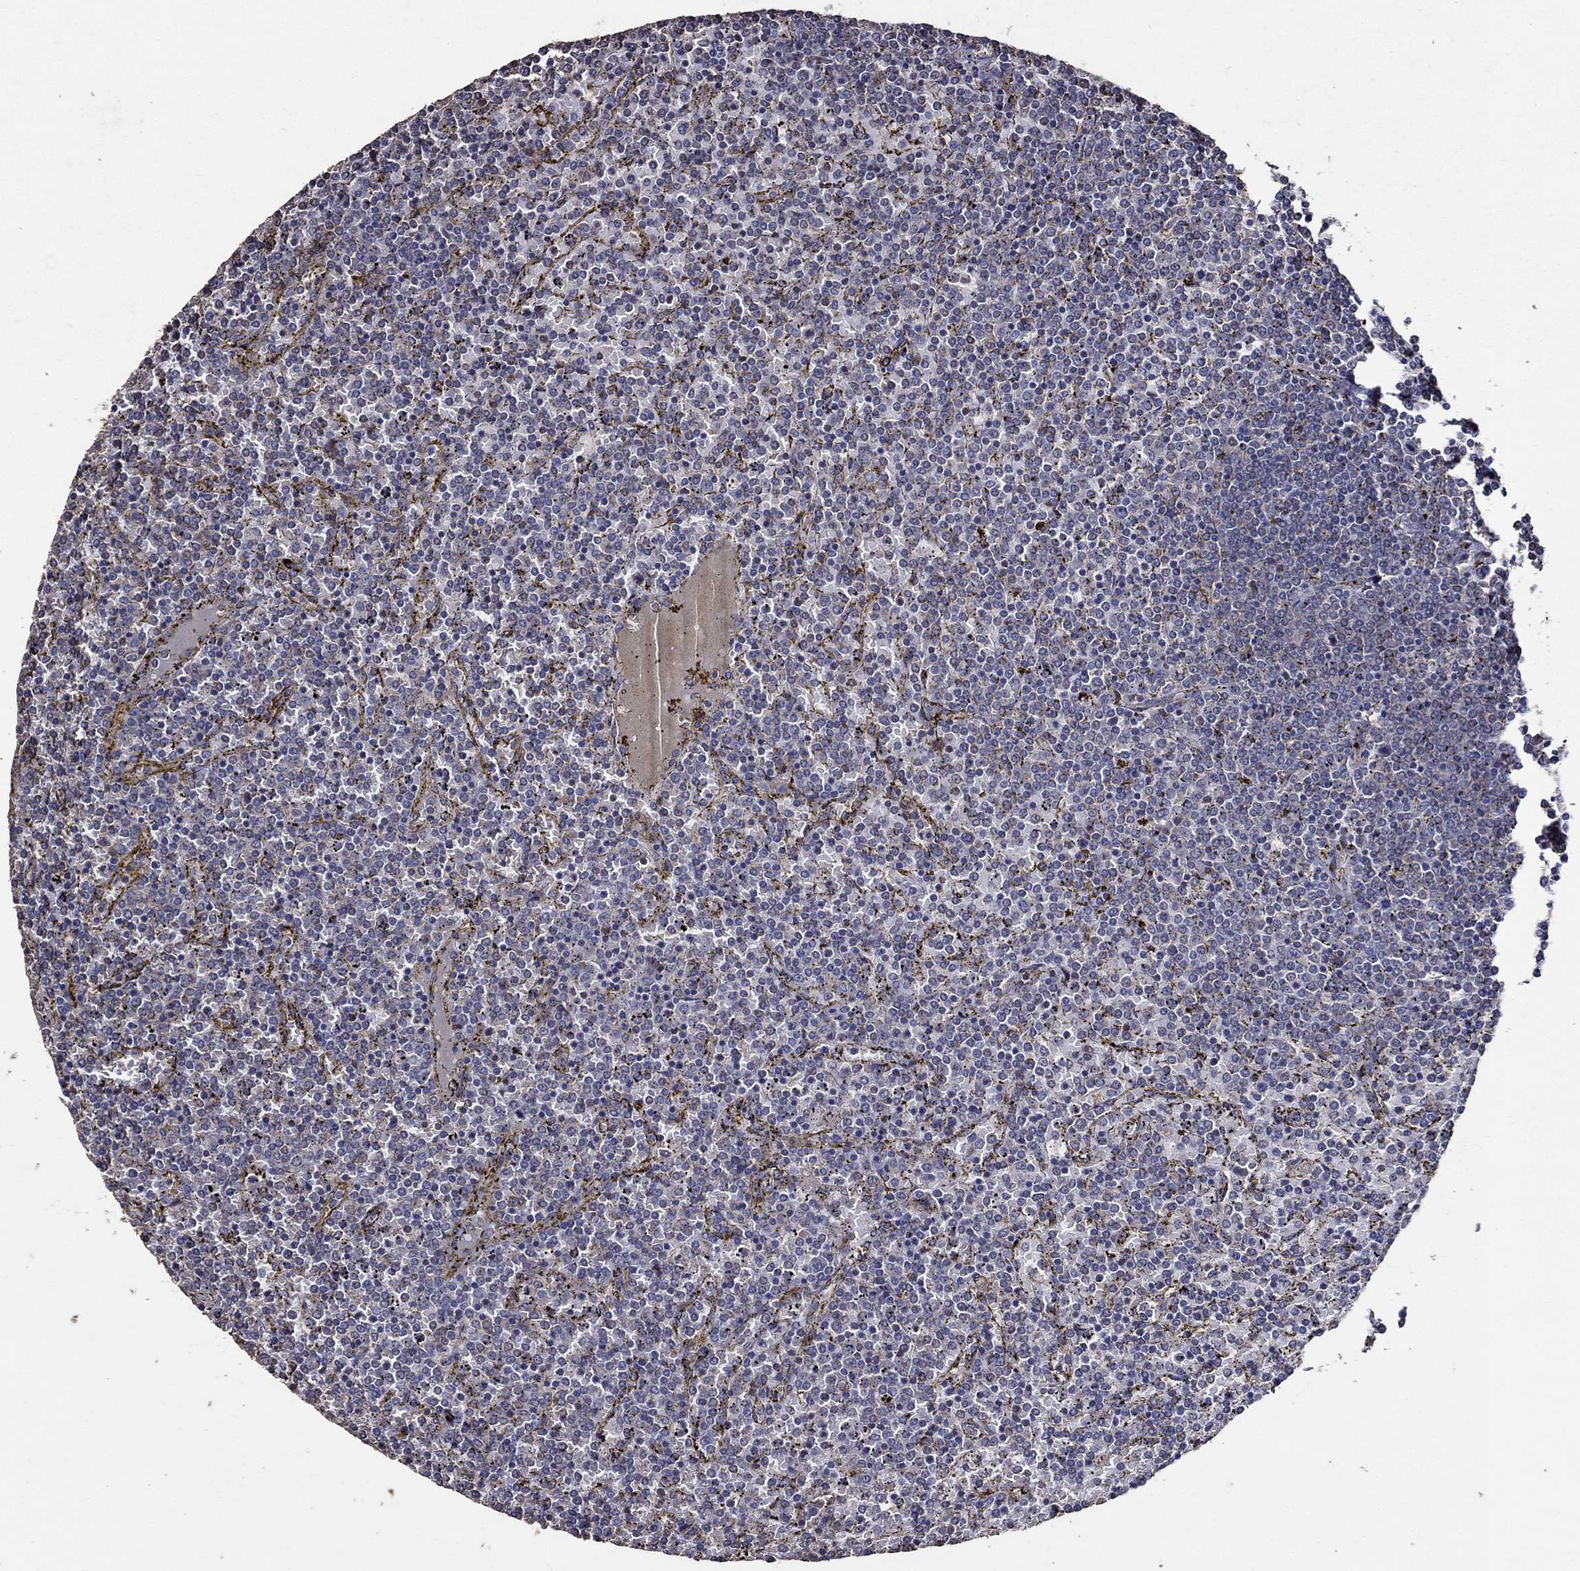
{"staining": {"intensity": "negative", "quantity": "none", "location": "none"}, "tissue": "lymphoma", "cell_type": "Tumor cells", "image_type": "cancer", "snomed": [{"axis": "morphology", "description": "Malignant lymphoma, non-Hodgkin's type, Low grade"}, {"axis": "topography", "description": "Spleen"}], "caption": "A high-resolution image shows immunohistochemistry staining of low-grade malignant lymphoma, non-Hodgkin's type, which shows no significant staining in tumor cells.", "gene": "HAP1", "patient": {"sex": "female", "age": 77}}